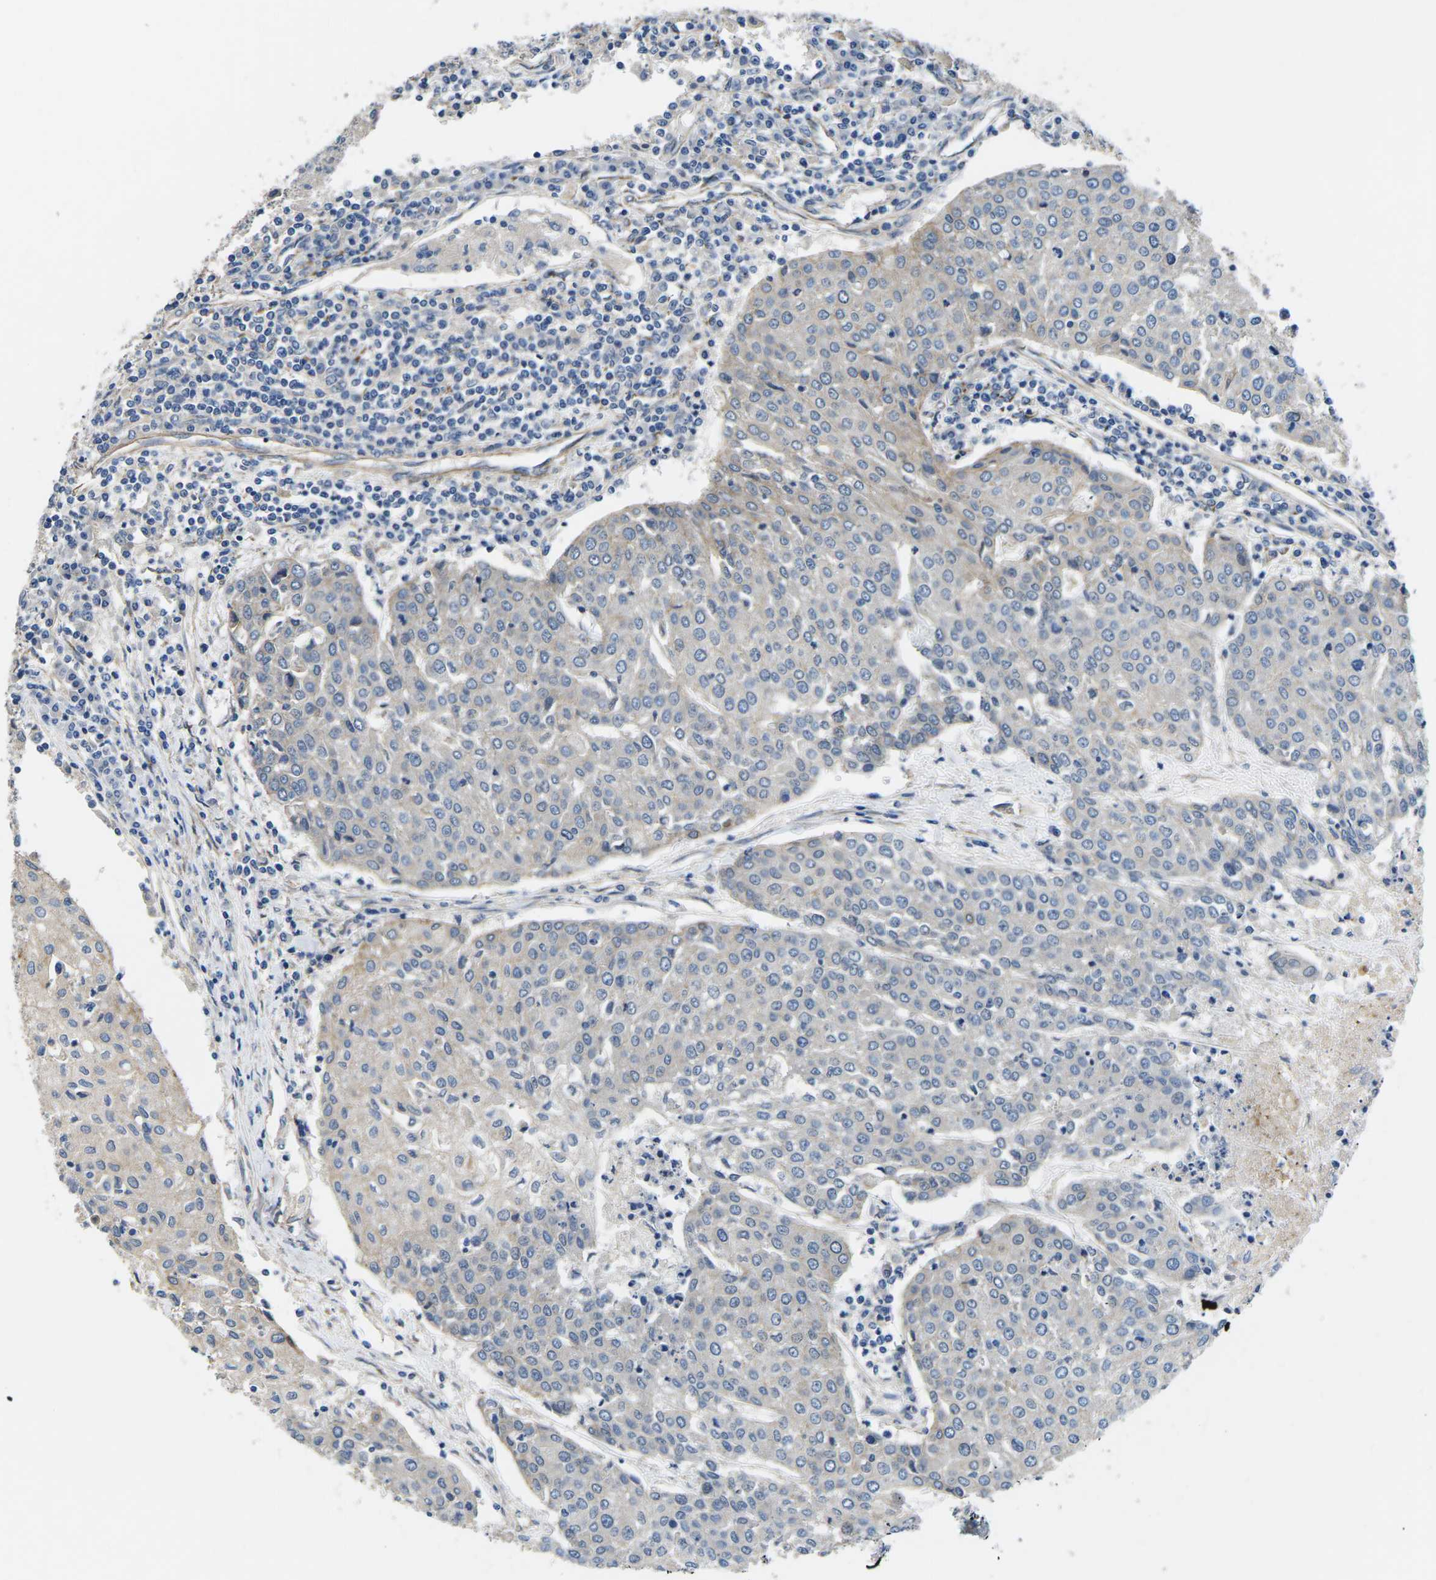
{"staining": {"intensity": "negative", "quantity": "none", "location": "none"}, "tissue": "urothelial cancer", "cell_type": "Tumor cells", "image_type": "cancer", "snomed": [{"axis": "morphology", "description": "Urothelial carcinoma, High grade"}, {"axis": "topography", "description": "Urinary bladder"}], "caption": "Urothelial cancer stained for a protein using immunohistochemistry (IHC) exhibits no expression tumor cells.", "gene": "CTNND1", "patient": {"sex": "female", "age": 85}}